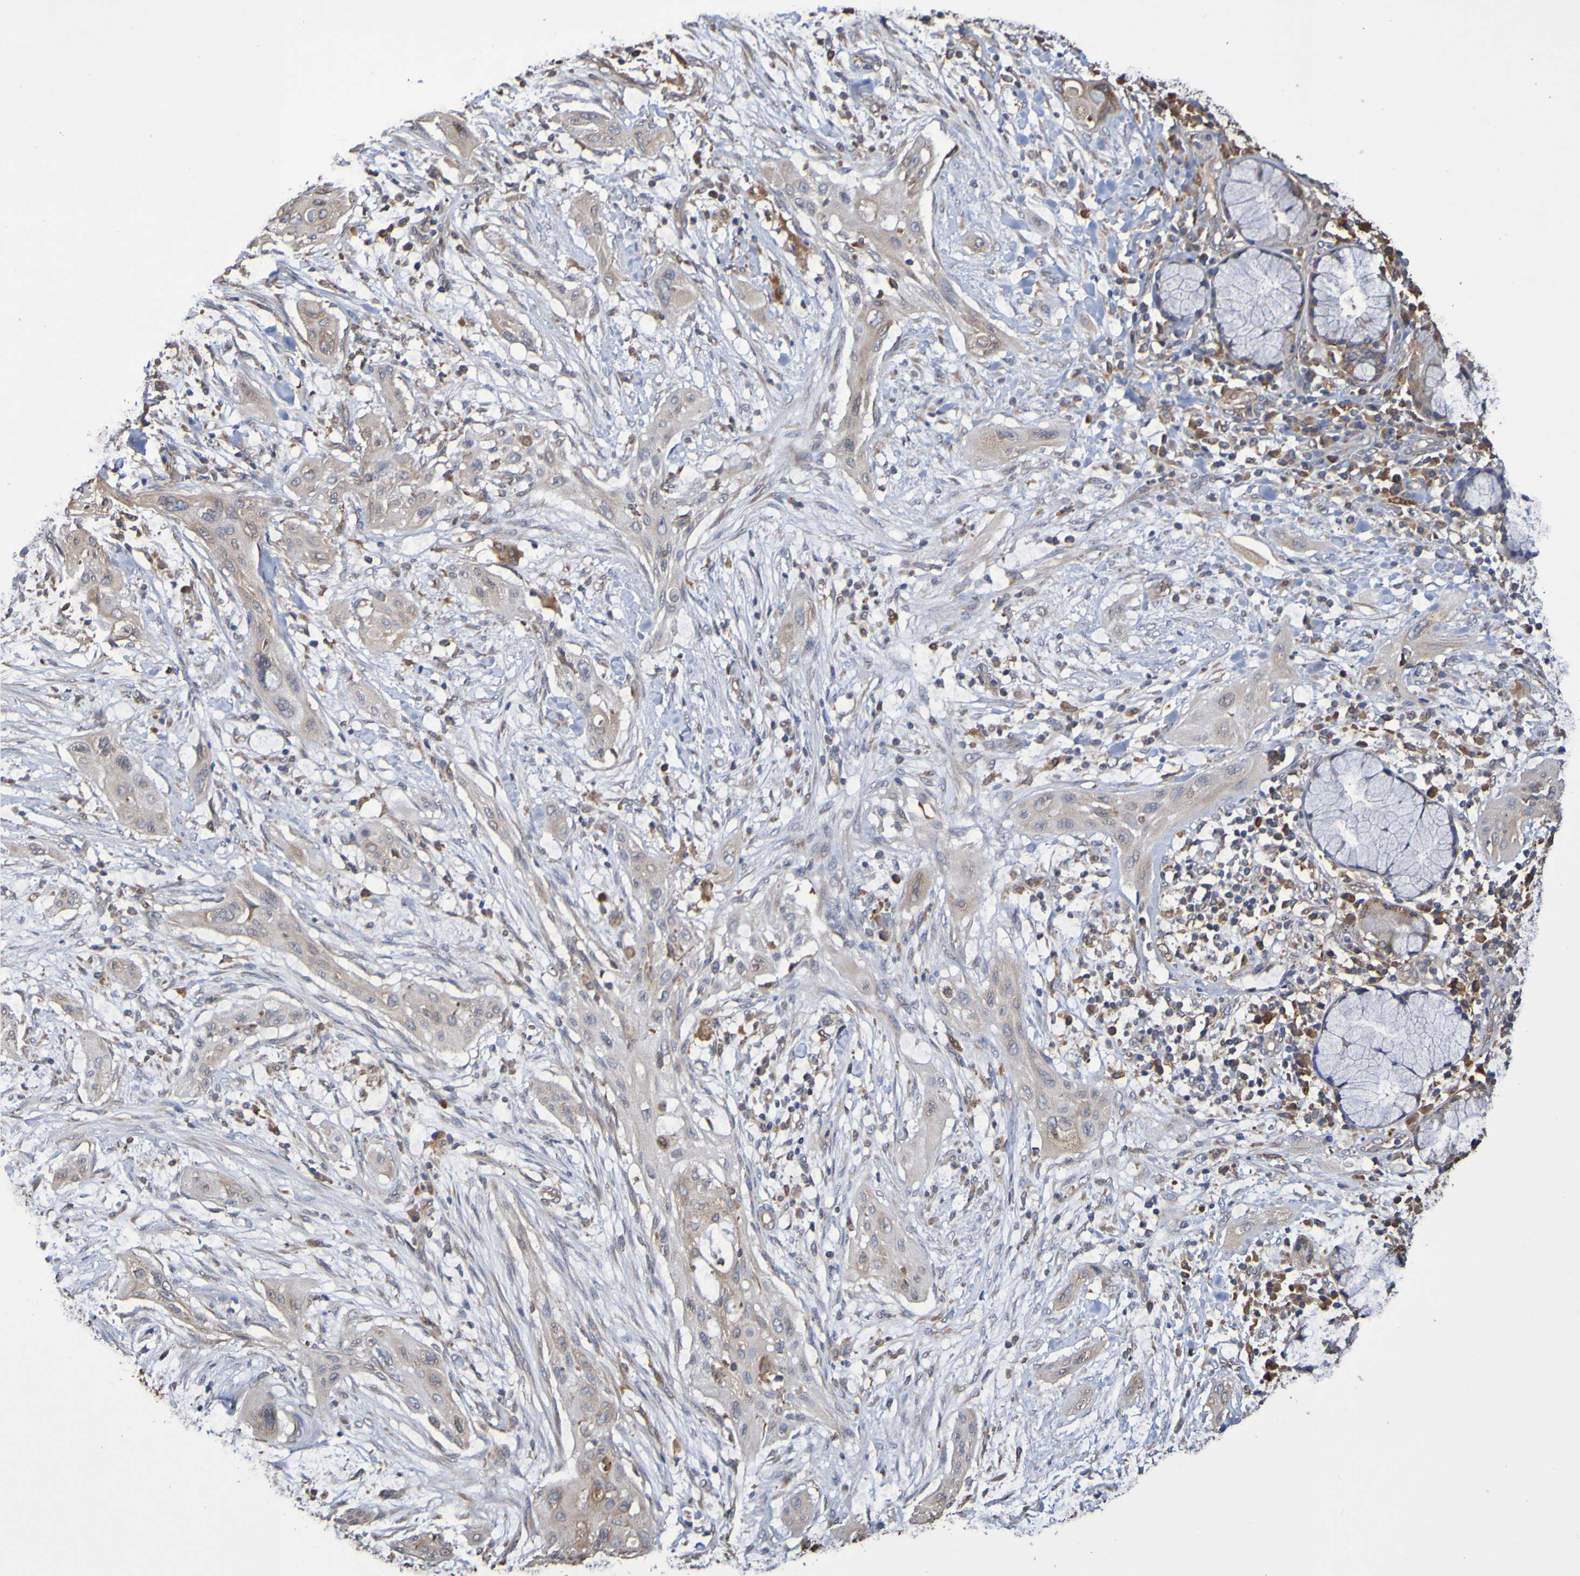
{"staining": {"intensity": "weak", "quantity": ">75%", "location": "cytoplasmic/membranous"}, "tissue": "lung cancer", "cell_type": "Tumor cells", "image_type": "cancer", "snomed": [{"axis": "morphology", "description": "Squamous cell carcinoma, NOS"}, {"axis": "topography", "description": "Lung"}], "caption": "Tumor cells demonstrate weak cytoplasmic/membranous expression in approximately >75% of cells in lung squamous cell carcinoma.", "gene": "RAB11A", "patient": {"sex": "female", "age": 47}}